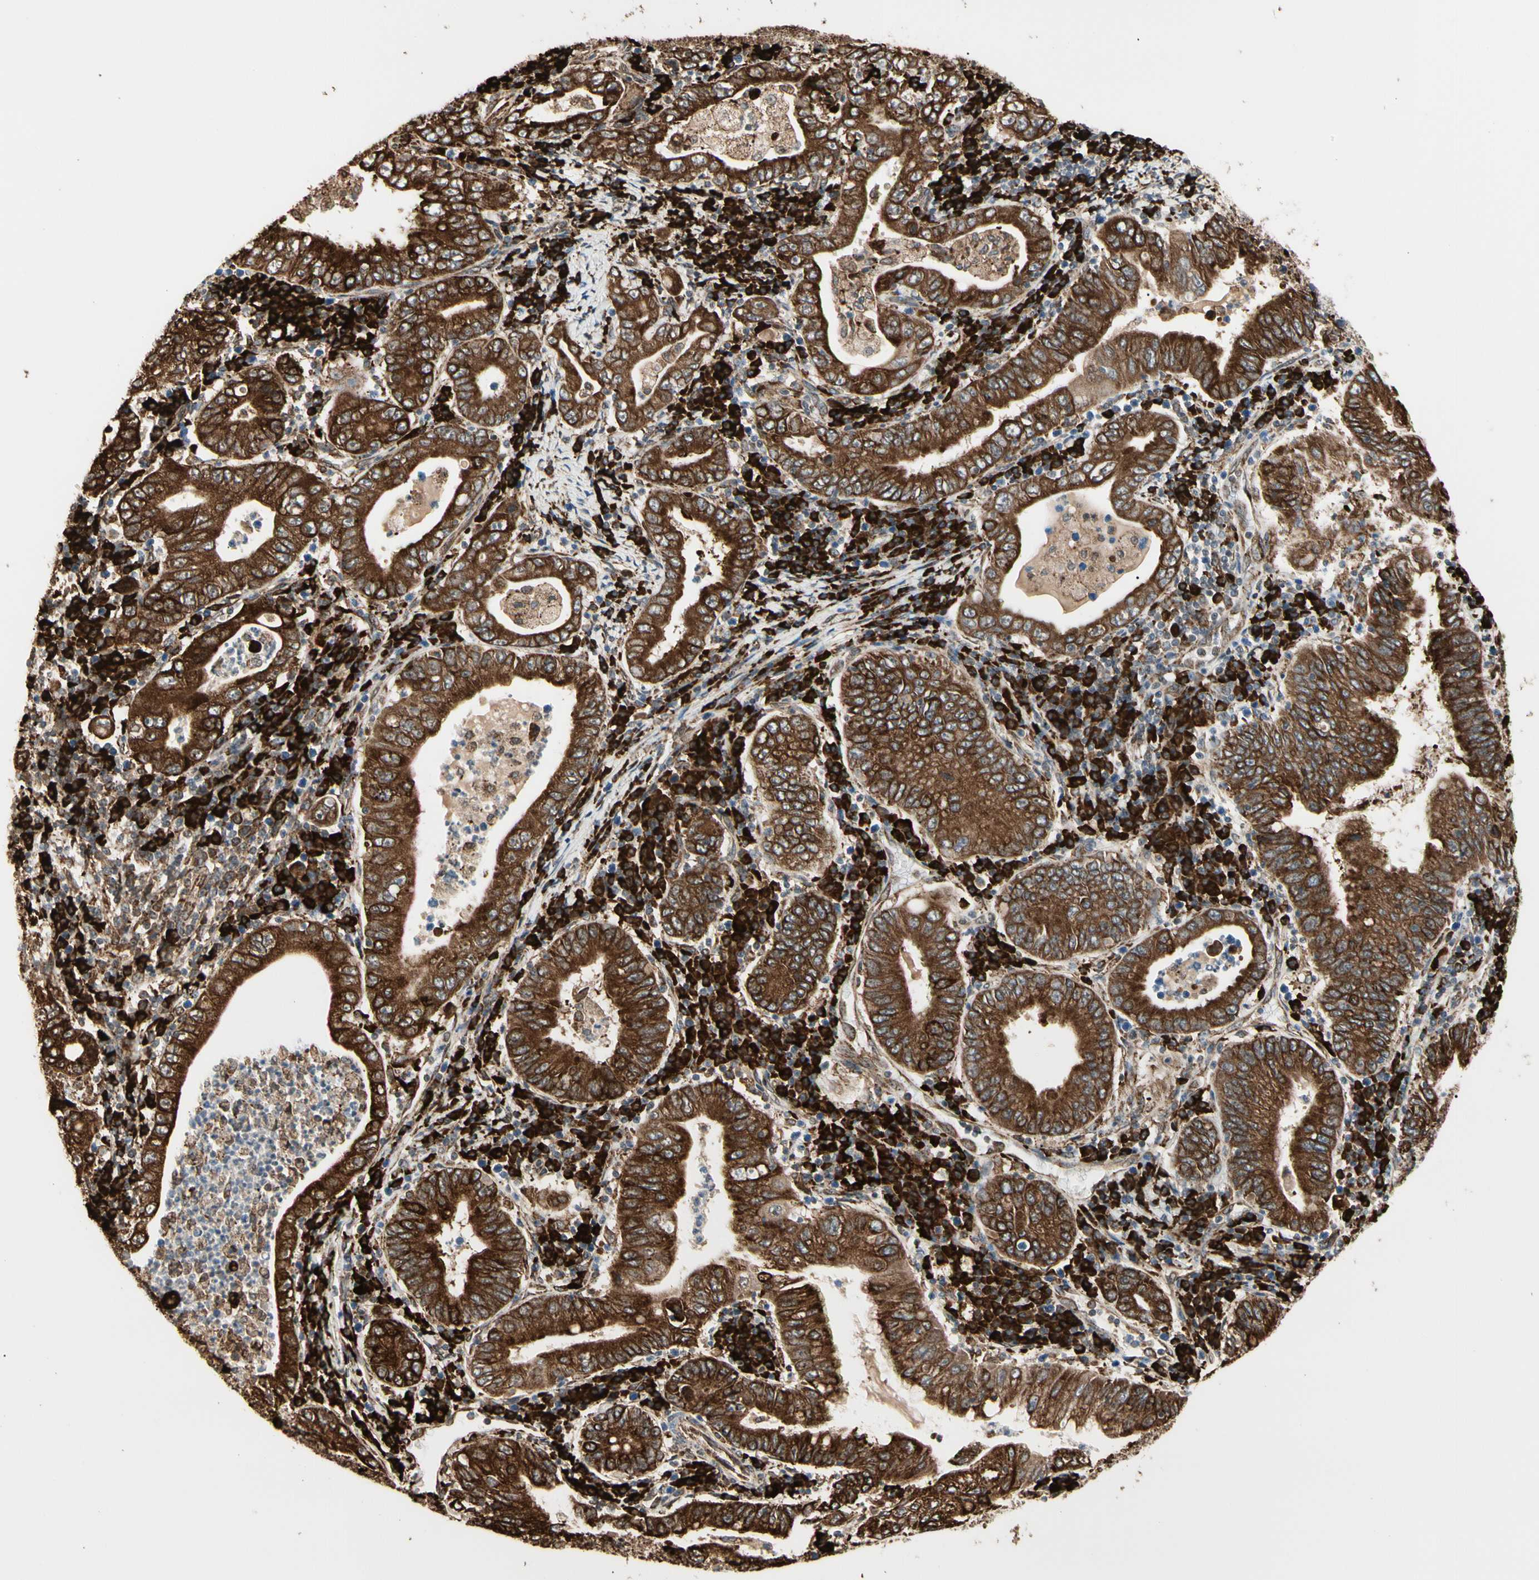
{"staining": {"intensity": "strong", "quantity": ">75%", "location": "cytoplasmic/membranous"}, "tissue": "stomach cancer", "cell_type": "Tumor cells", "image_type": "cancer", "snomed": [{"axis": "morphology", "description": "Normal tissue, NOS"}, {"axis": "morphology", "description": "Adenocarcinoma, NOS"}, {"axis": "topography", "description": "Esophagus"}, {"axis": "topography", "description": "Stomach, upper"}, {"axis": "topography", "description": "Peripheral nerve tissue"}], "caption": "Immunohistochemical staining of stomach adenocarcinoma displays high levels of strong cytoplasmic/membranous protein staining in approximately >75% of tumor cells.", "gene": "HSP90B1", "patient": {"sex": "male", "age": 62}}